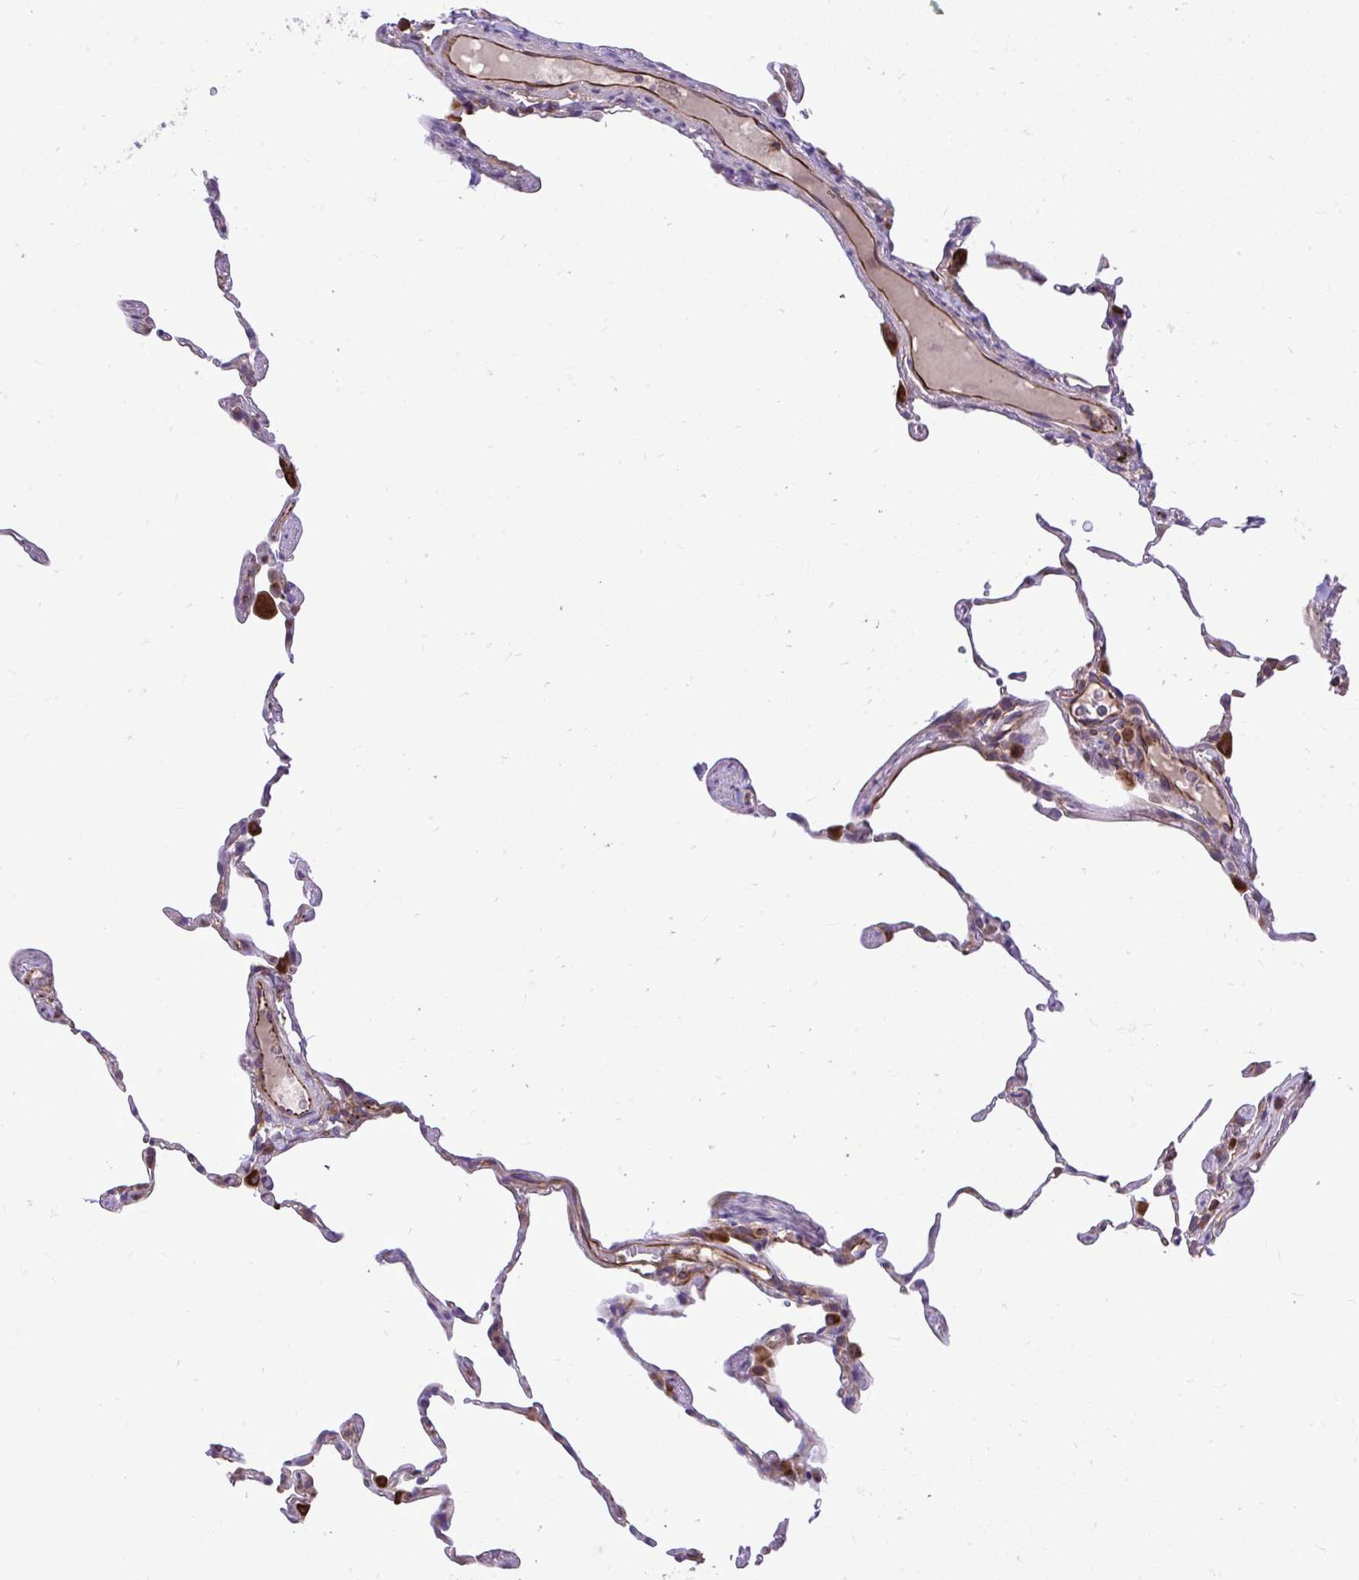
{"staining": {"intensity": "negative", "quantity": "none", "location": "none"}, "tissue": "lung", "cell_type": "Alveolar cells", "image_type": "normal", "snomed": [{"axis": "morphology", "description": "Normal tissue, NOS"}, {"axis": "topography", "description": "Lung"}], "caption": "Immunohistochemistry (IHC) of normal human lung shows no positivity in alveolar cells.", "gene": "PAIP2", "patient": {"sex": "female", "age": 57}}